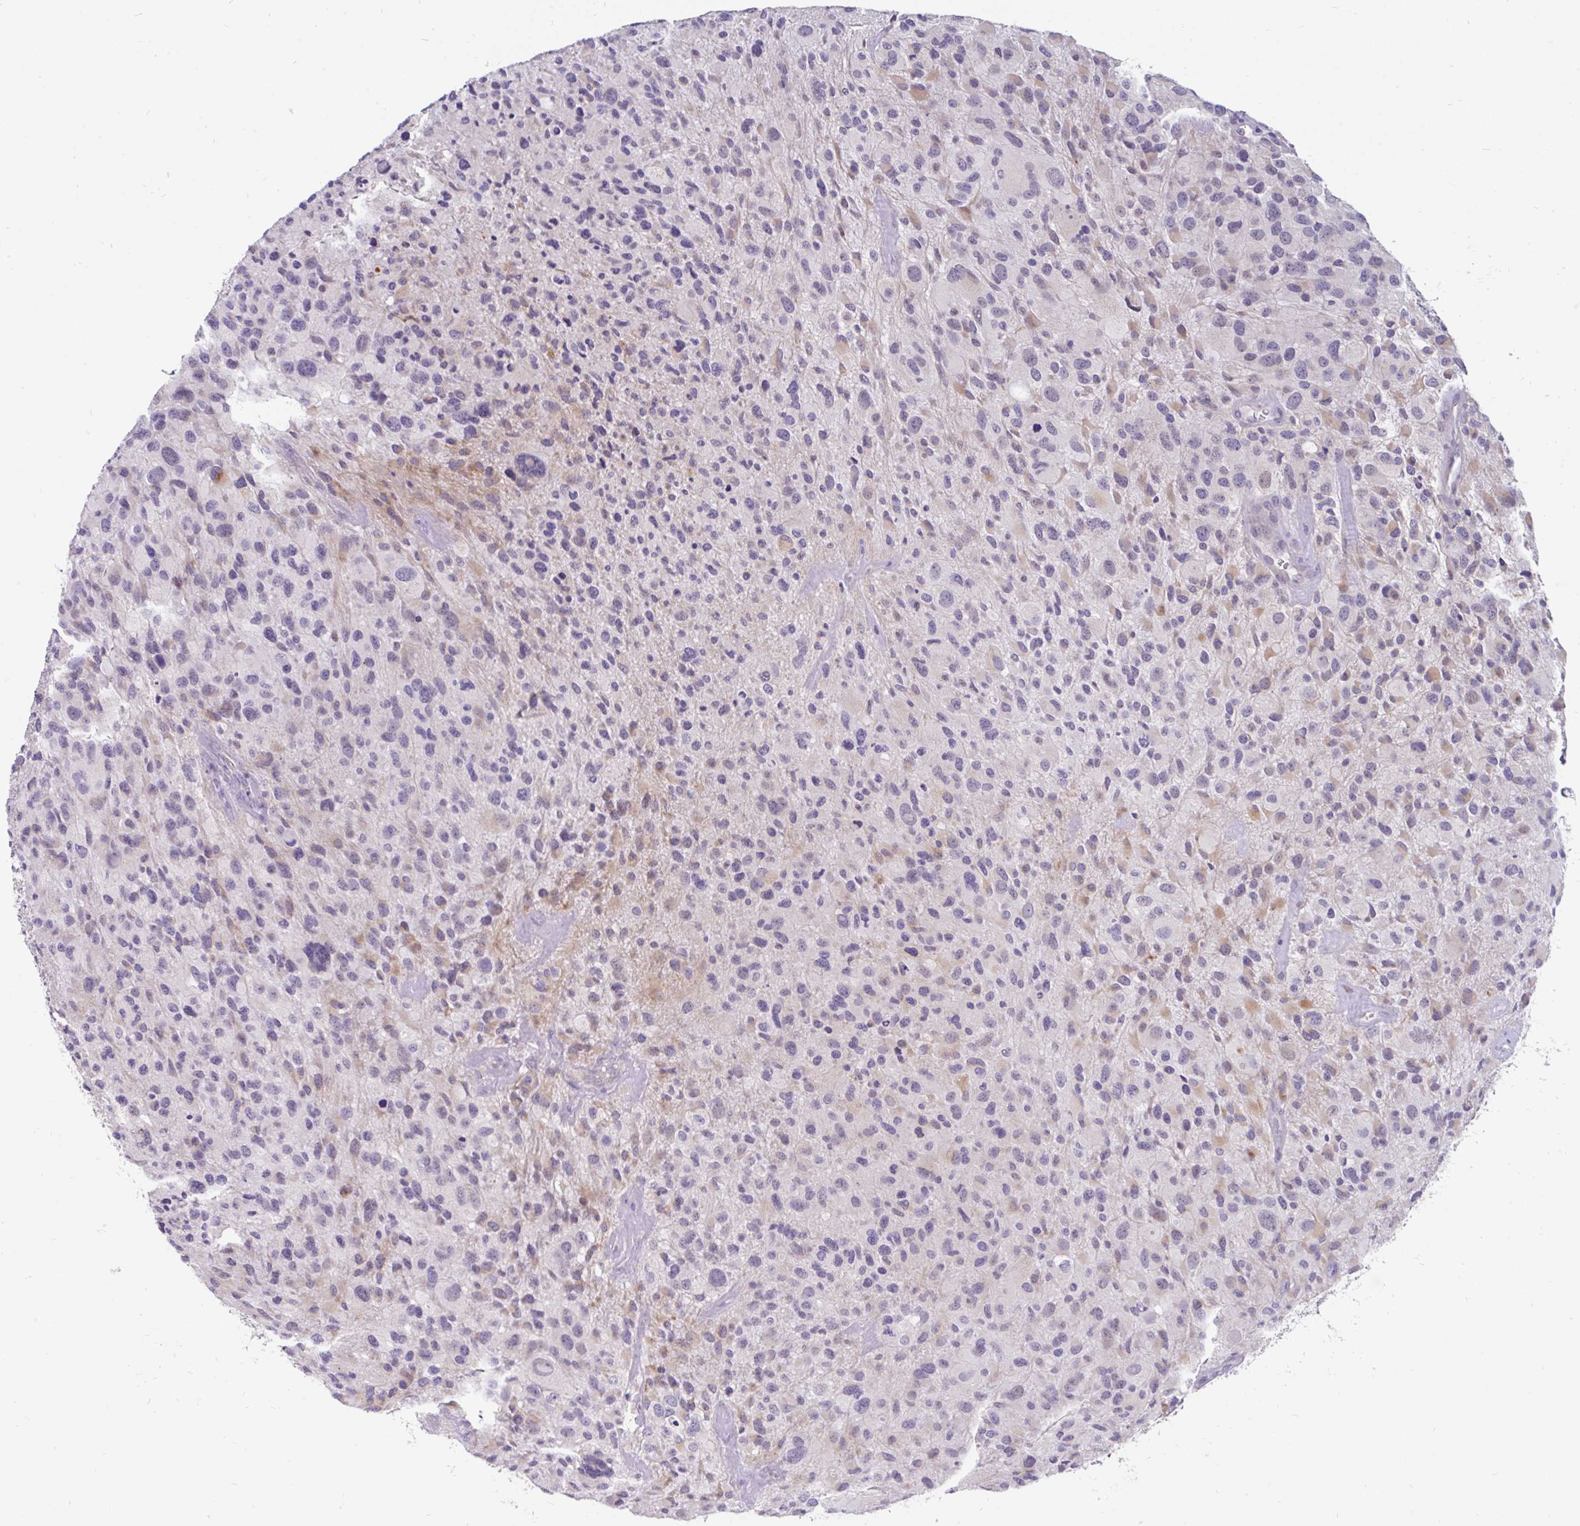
{"staining": {"intensity": "moderate", "quantity": "<25%", "location": "cytoplasmic/membranous"}, "tissue": "glioma", "cell_type": "Tumor cells", "image_type": "cancer", "snomed": [{"axis": "morphology", "description": "Glioma, malignant, High grade"}, {"axis": "topography", "description": "Brain"}], "caption": "Glioma stained with a brown dye exhibits moderate cytoplasmic/membranous positive positivity in about <25% of tumor cells.", "gene": "INTS5", "patient": {"sex": "female", "age": 67}}